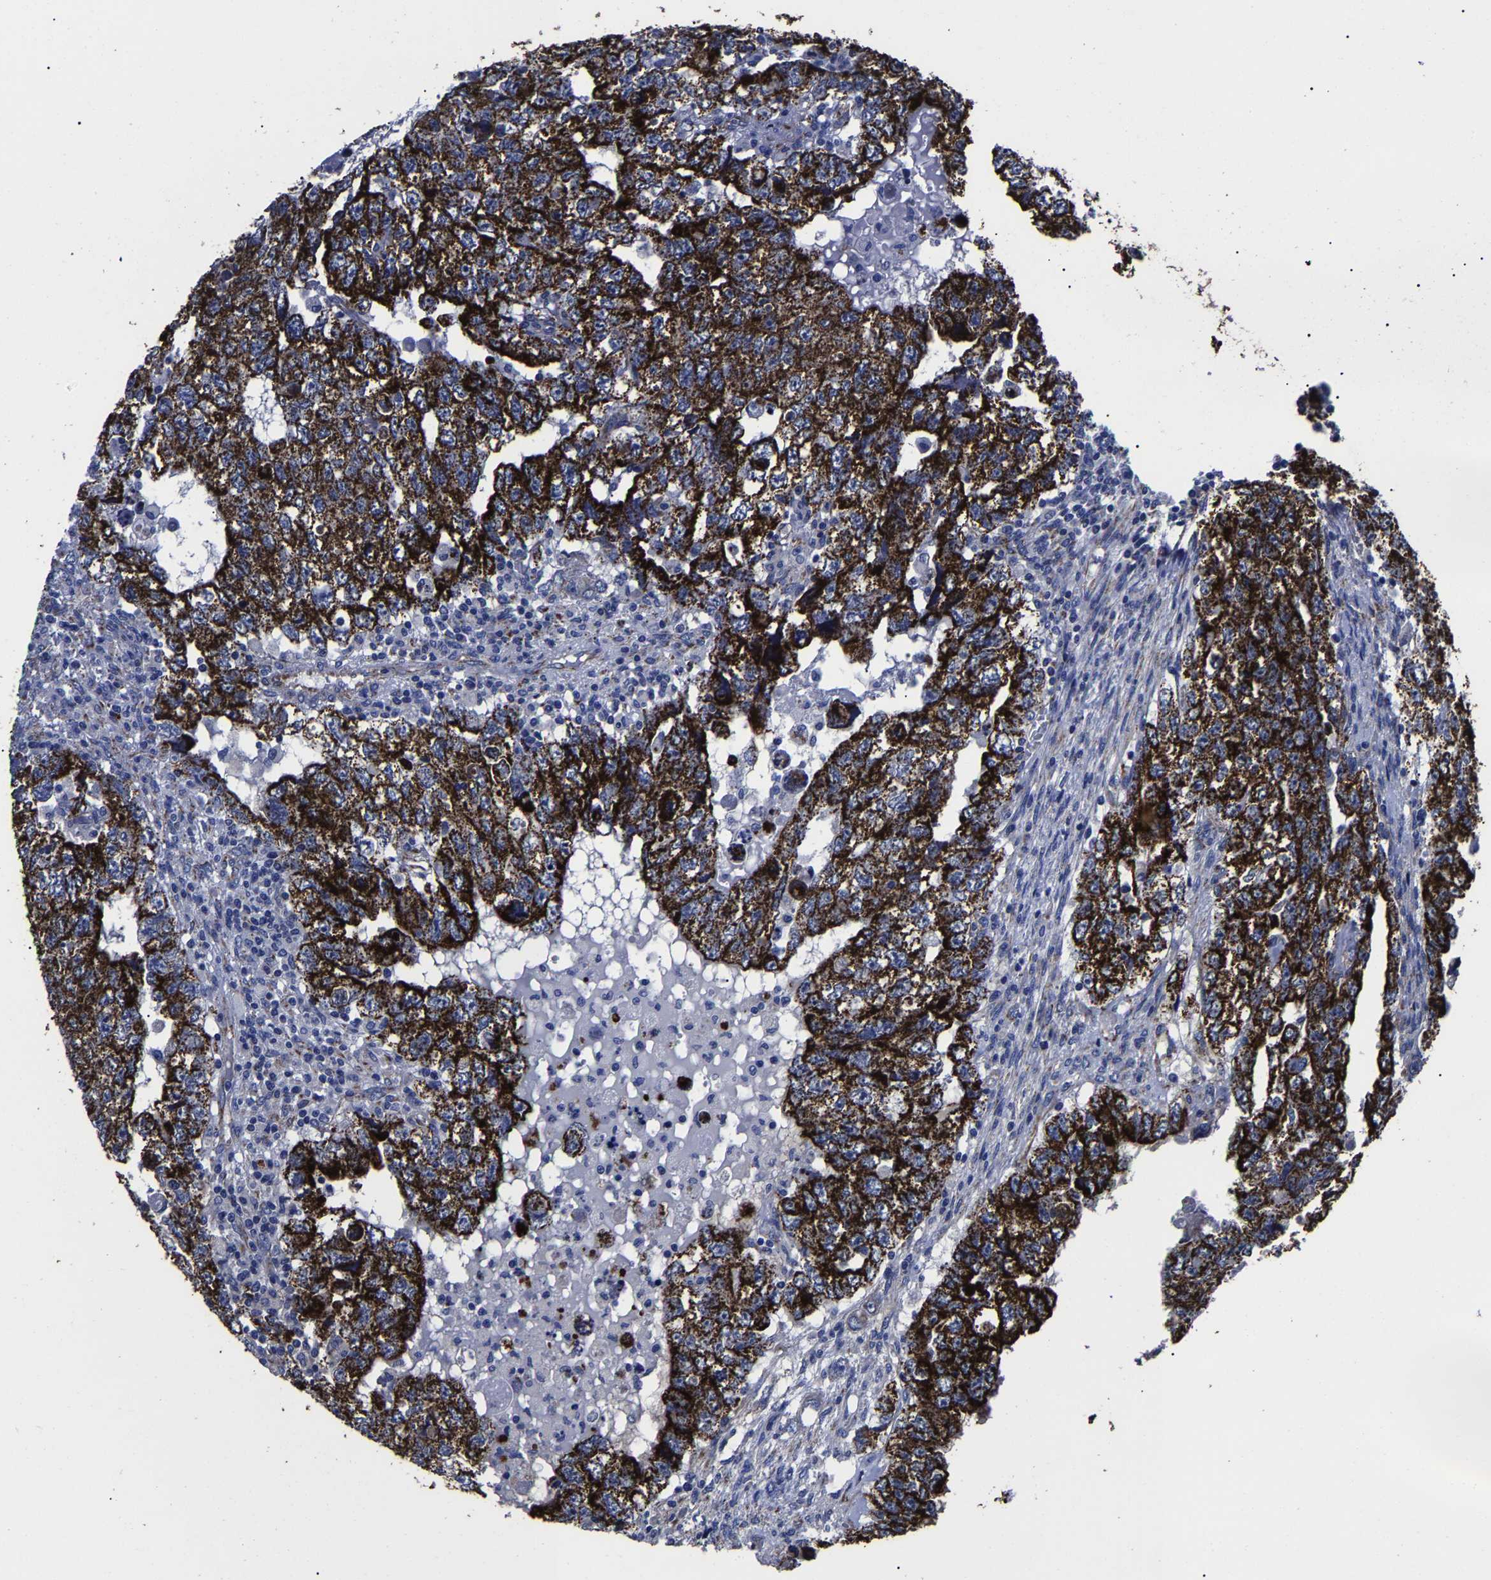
{"staining": {"intensity": "strong", "quantity": ">75%", "location": "cytoplasmic/membranous"}, "tissue": "testis cancer", "cell_type": "Tumor cells", "image_type": "cancer", "snomed": [{"axis": "morphology", "description": "Carcinoma, Embryonal, NOS"}, {"axis": "topography", "description": "Testis"}], "caption": "An image of testis embryonal carcinoma stained for a protein reveals strong cytoplasmic/membranous brown staining in tumor cells.", "gene": "AASS", "patient": {"sex": "male", "age": 36}}